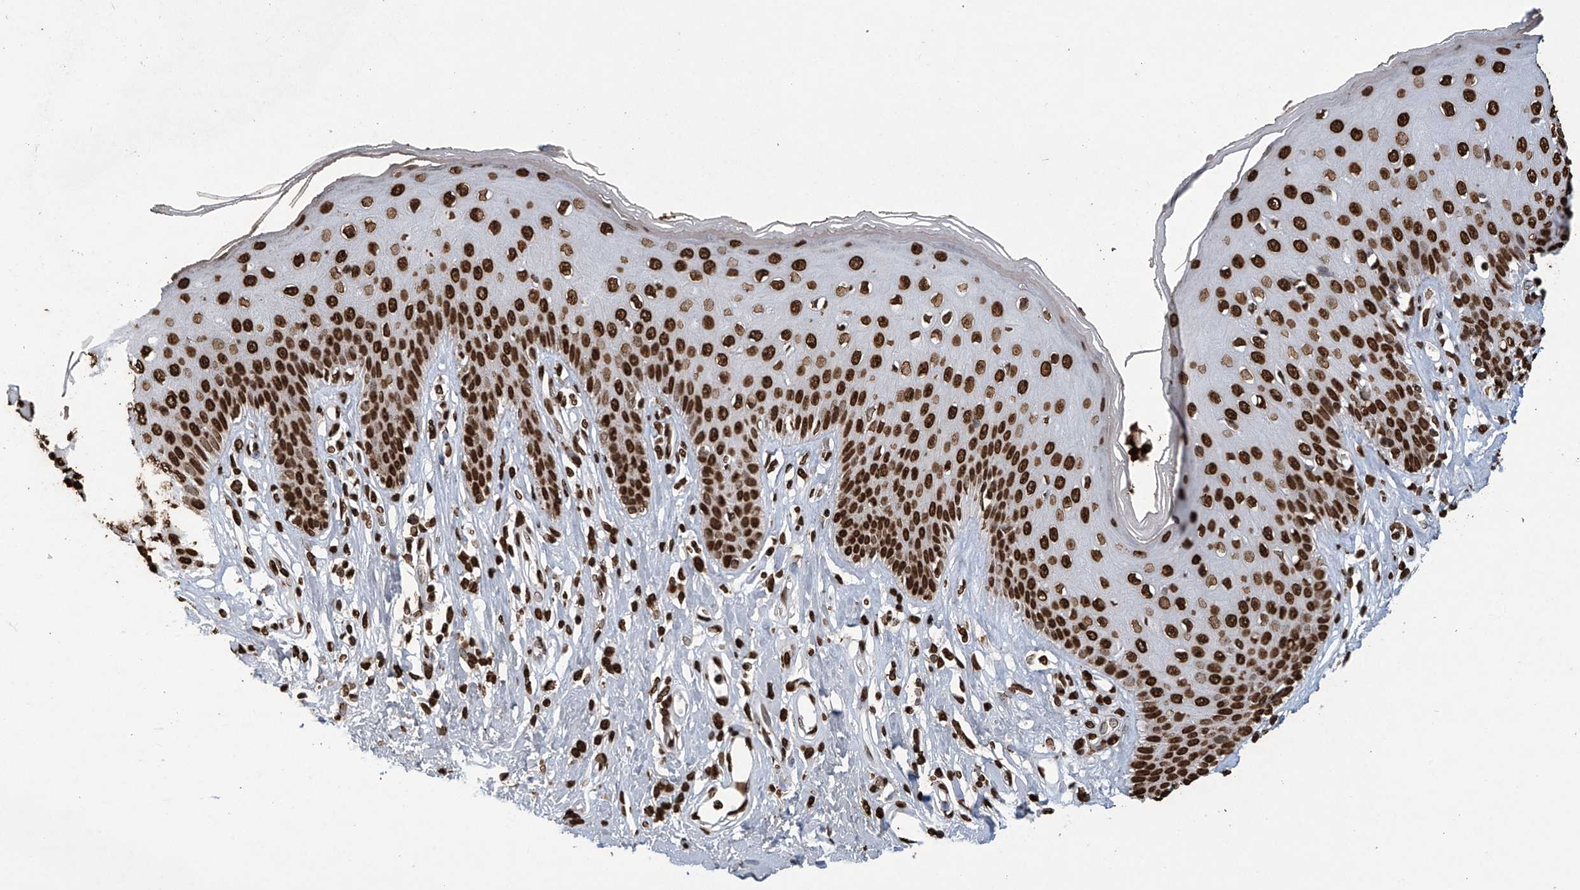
{"staining": {"intensity": "strong", "quantity": ">75%", "location": "nuclear"}, "tissue": "skin", "cell_type": "Epidermal cells", "image_type": "normal", "snomed": [{"axis": "morphology", "description": "Normal tissue, NOS"}, {"axis": "morphology", "description": "Squamous cell carcinoma, NOS"}, {"axis": "topography", "description": "Vulva"}], "caption": "DAB (3,3'-diaminobenzidine) immunohistochemical staining of benign skin demonstrates strong nuclear protein staining in approximately >75% of epidermal cells. The staining was performed using DAB to visualize the protein expression in brown, while the nuclei were stained in blue with hematoxylin (Magnification: 20x).", "gene": "H3", "patient": {"sex": "female", "age": 85}}